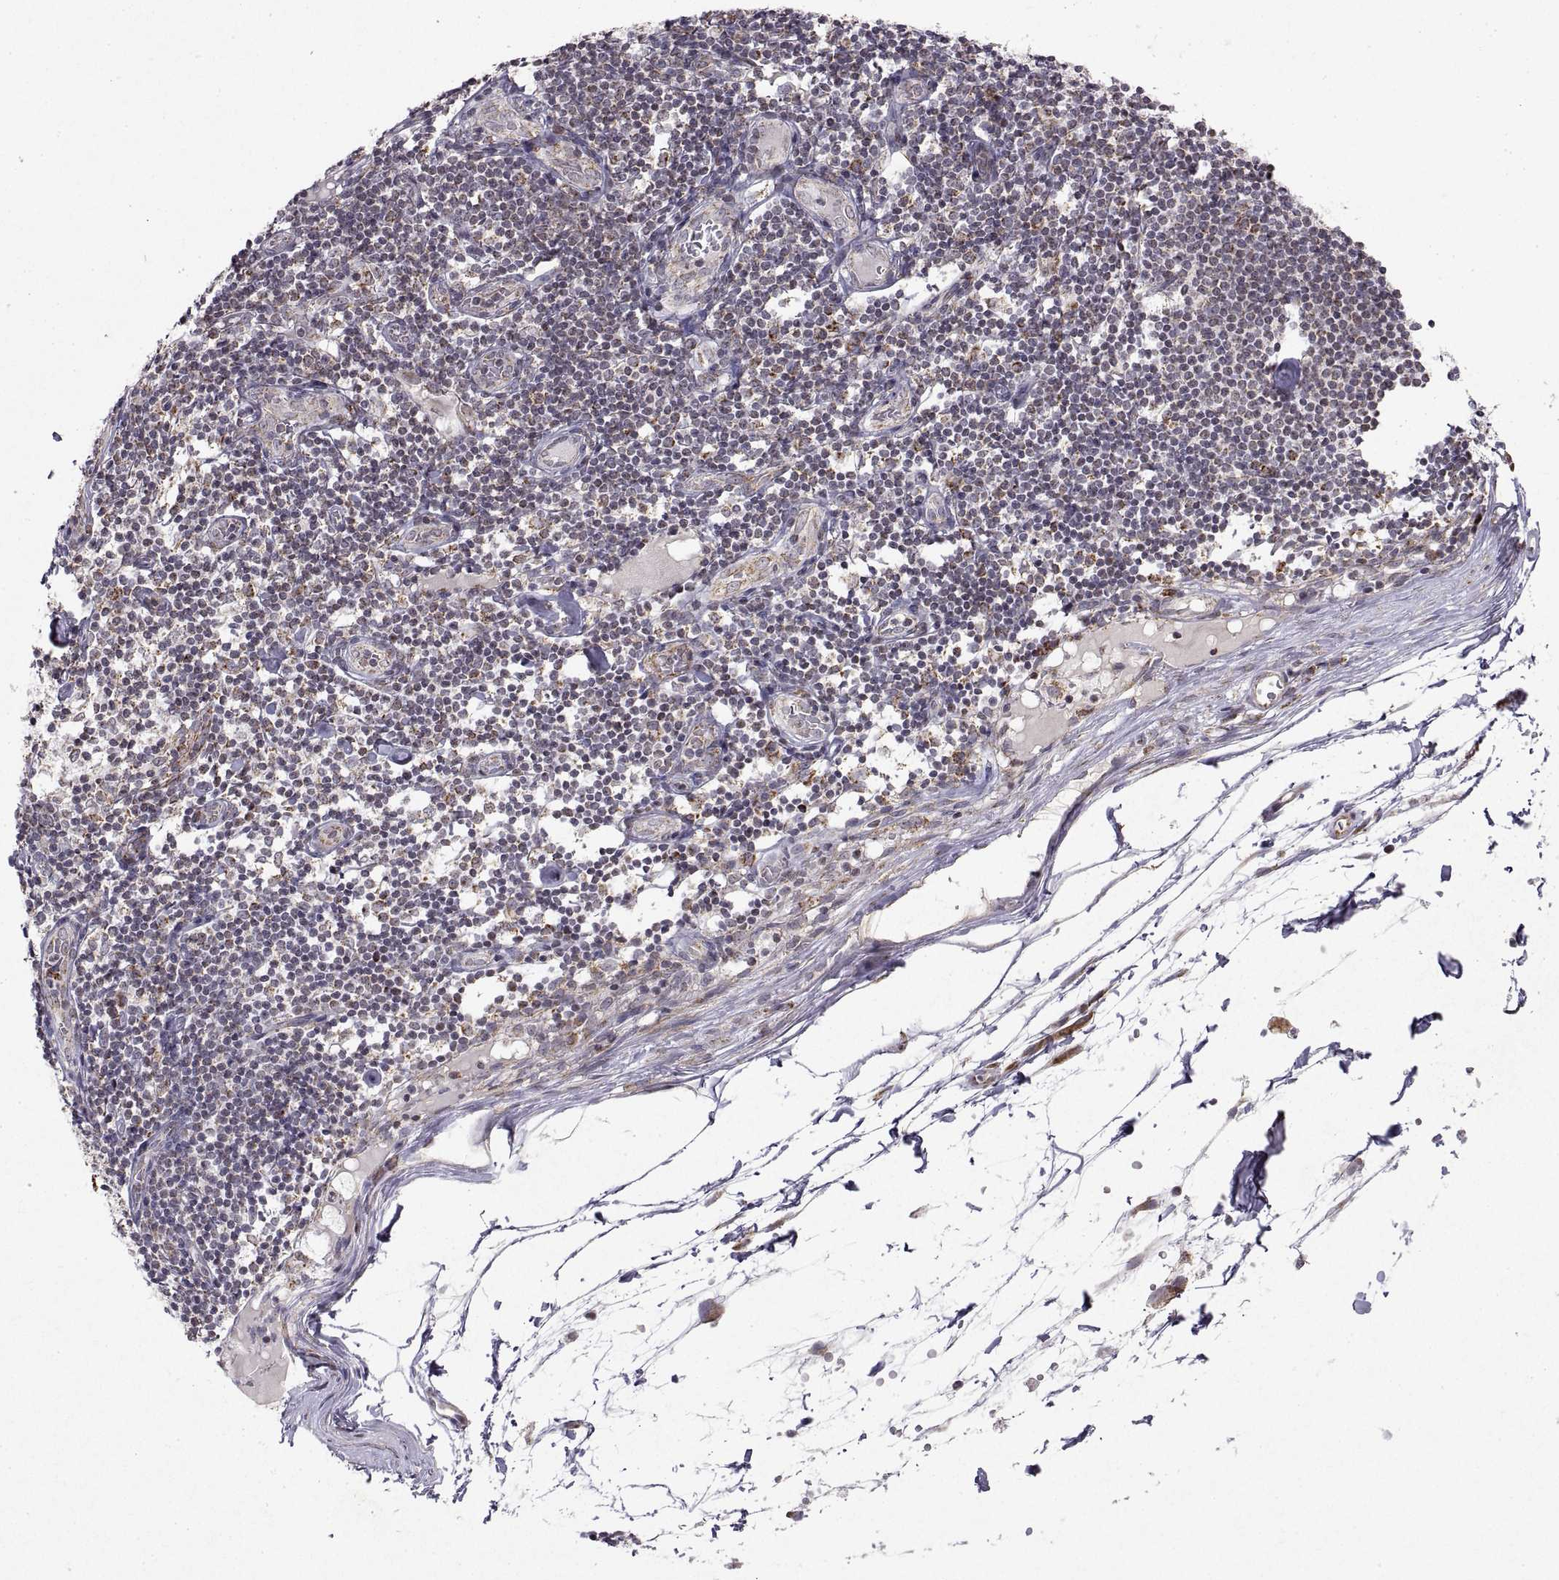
{"staining": {"intensity": "moderate", "quantity": "25%-75%", "location": "cytoplasmic/membranous"}, "tissue": "melanoma", "cell_type": "Tumor cells", "image_type": "cancer", "snomed": [{"axis": "morphology", "description": "Malignant melanoma, Metastatic site"}, {"axis": "topography", "description": "Lymph node"}], "caption": "Immunohistochemical staining of melanoma displays medium levels of moderate cytoplasmic/membranous positivity in approximately 25%-75% of tumor cells. Using DAB (3,3'-diaminobenzidine) (brown) and hematoxylin (blue) stains, captured at high magnification using brightfield microscopy.", "gene": "MANBAL", "patient": {"sex": "female", "age": 64}}